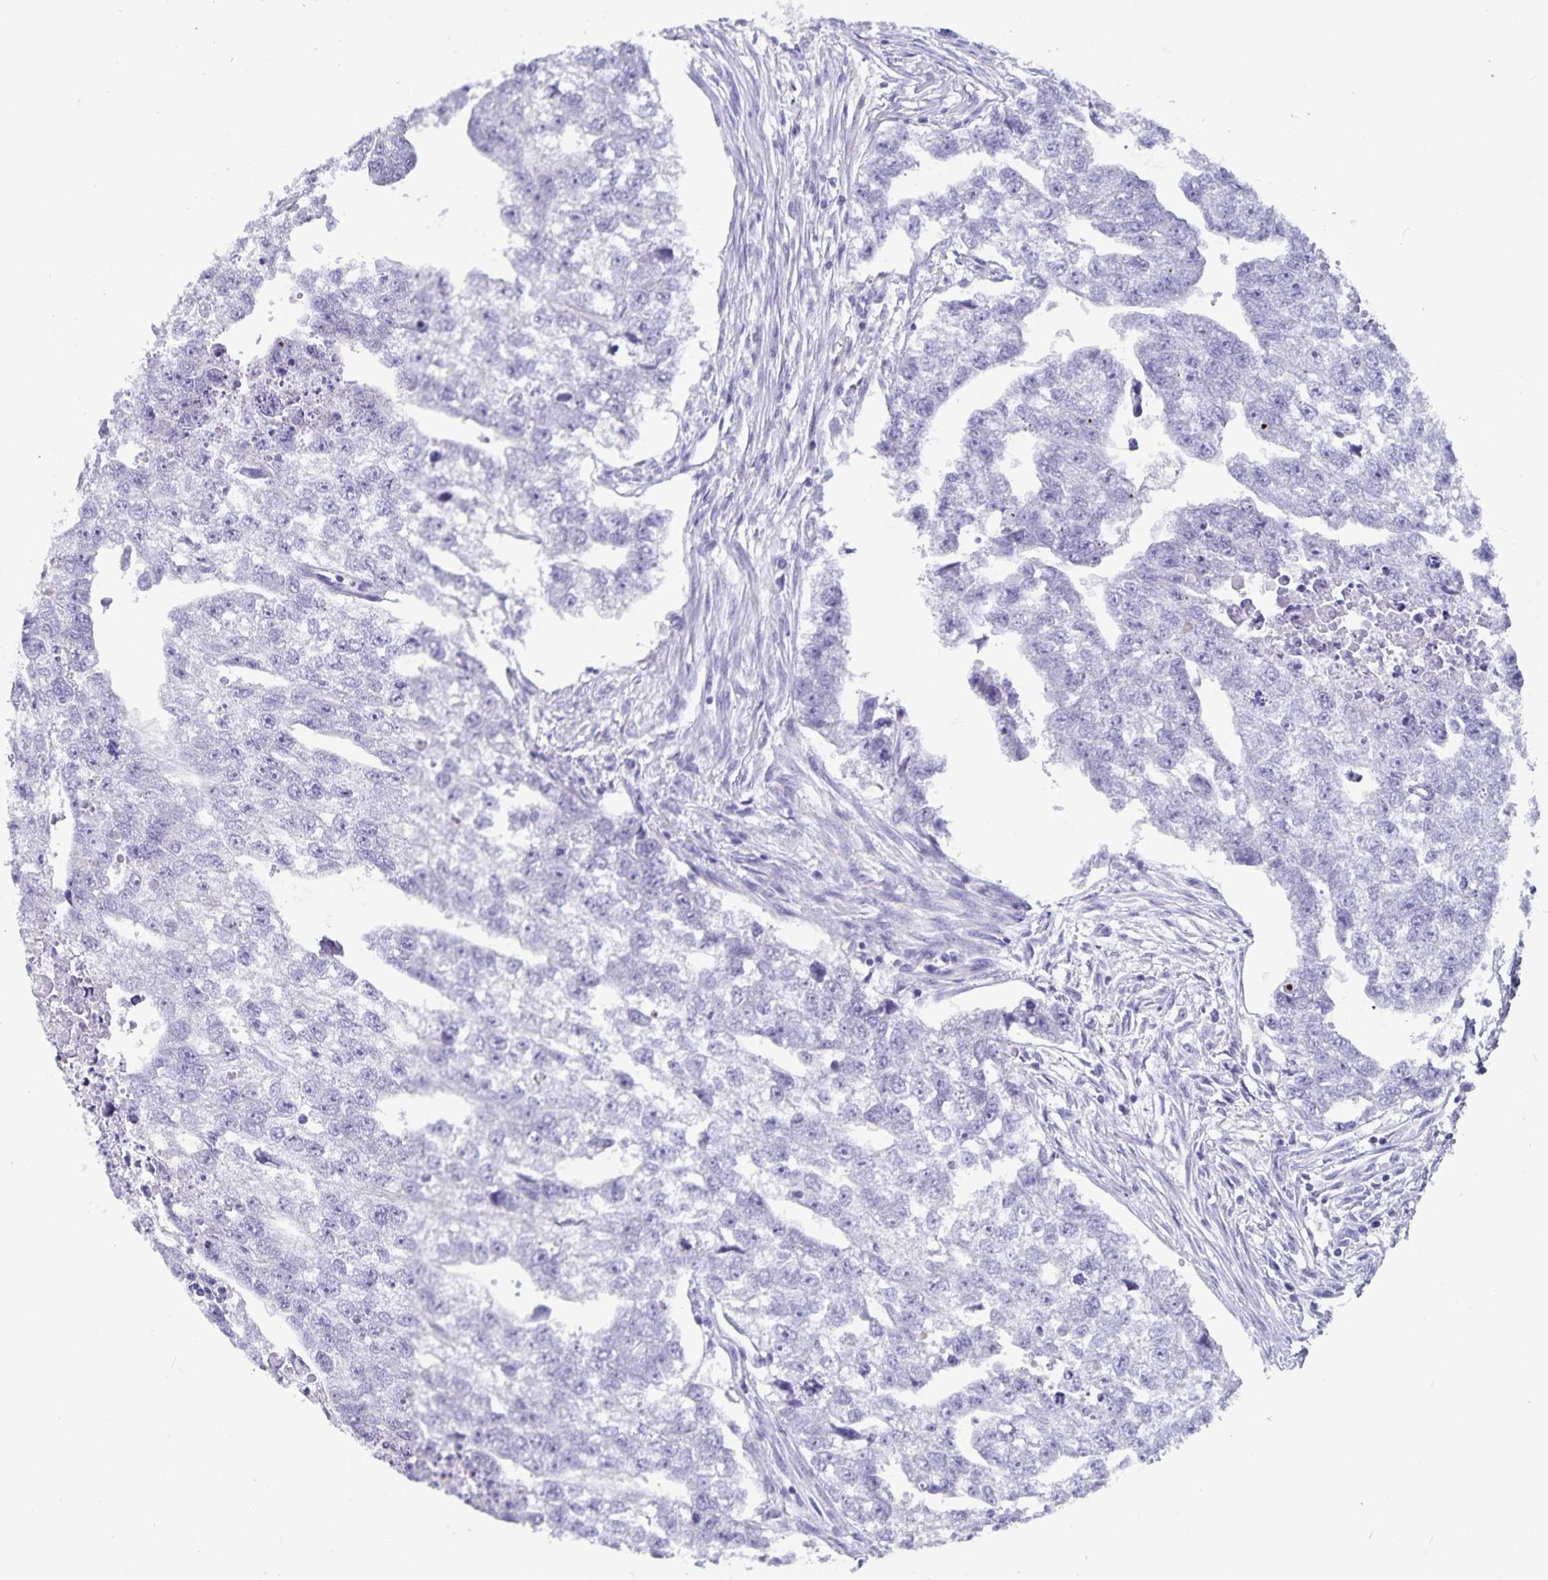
{"staining": {"intensity": "negative", "quantity": "none", "location": "none"}, "tissue": "testis cancer", "cell_type": "Tumor cells", "image_type": "cancer", "snomed": [{"axis": "morphology", "description": "Carcinoma, Embryonal, NOS"}, {"axis": "morphology", "description": "Teratoma, malignant, NOS"}, {"axis": "topography", "description": "Testis"}], "caption": "DAB (3,3'-diaminobenzidine) immunohistochemical staining of testis cancer demonstrates no significant staining in tumor cells.", "gene": "PLAC1", "patient": {"sex": "male", "age": 44}}